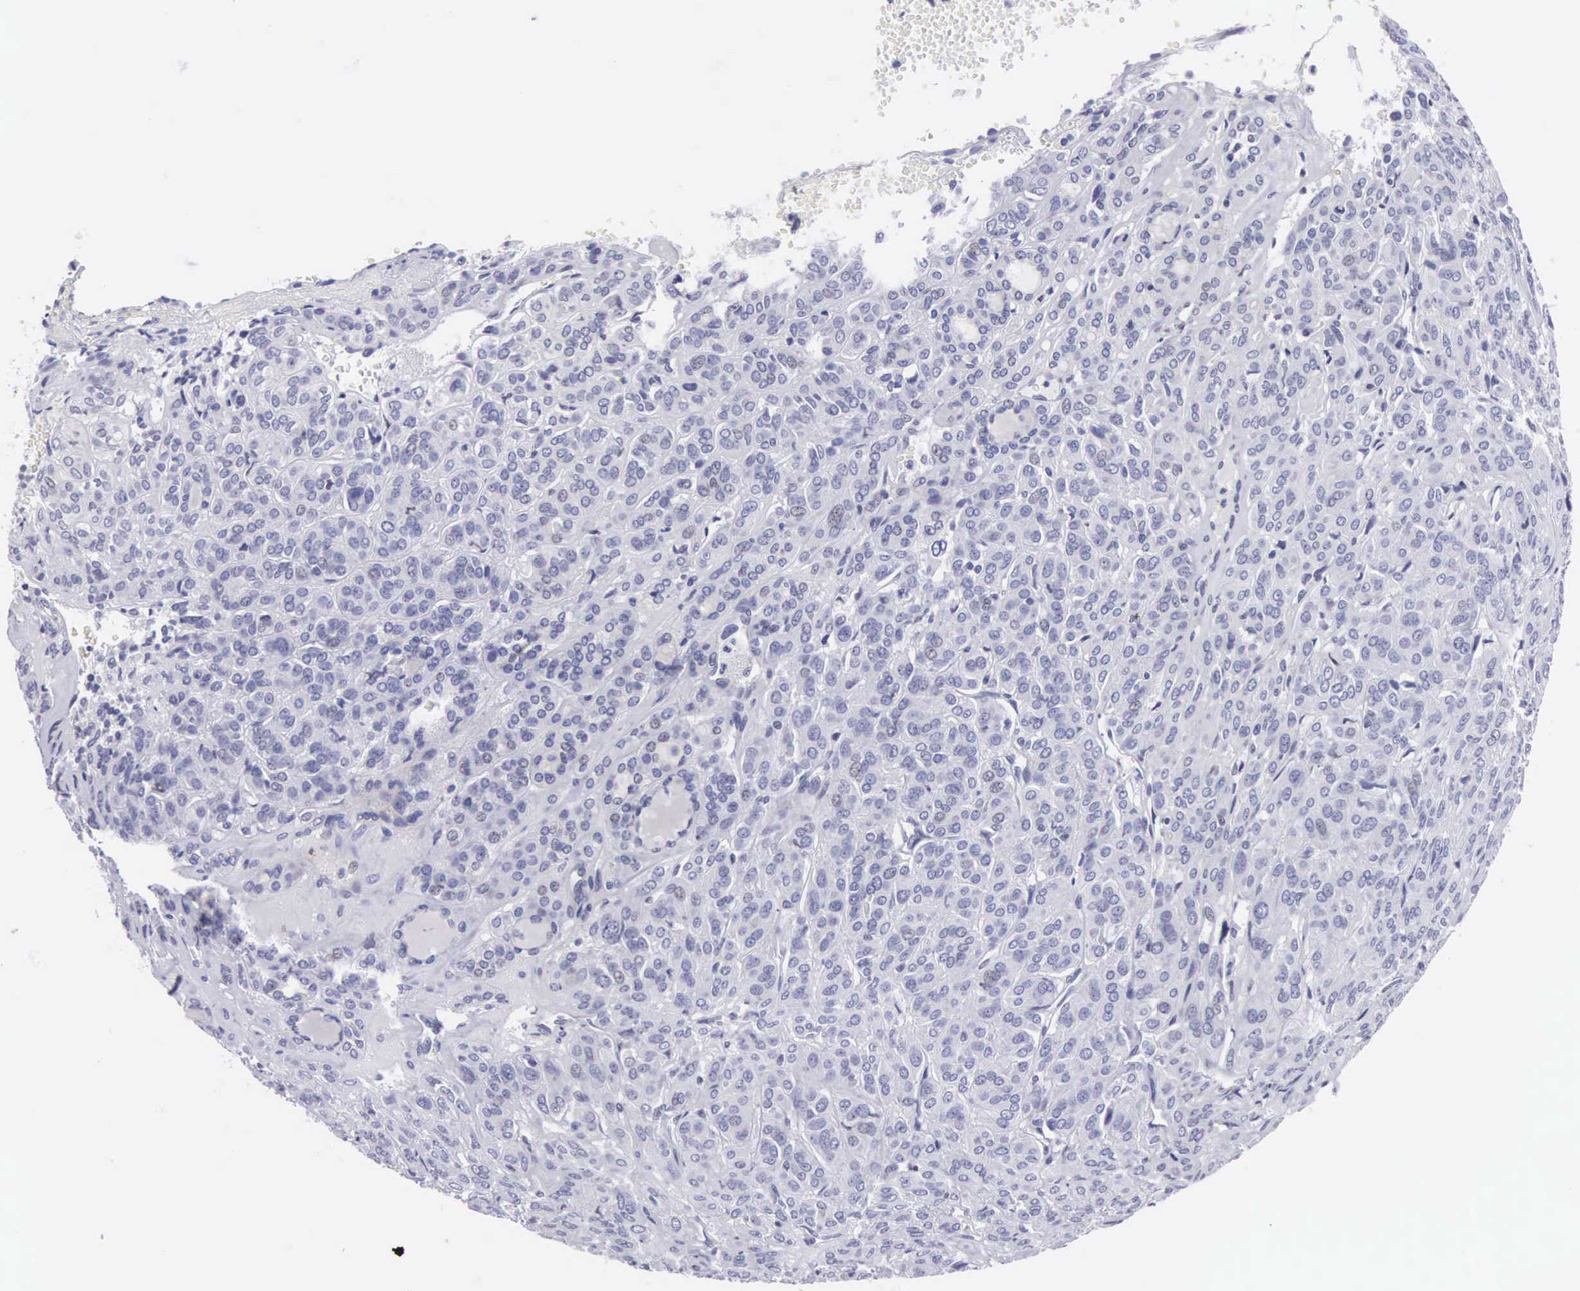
{"staining": {"intensity": "negative", "quantity": "none", "location": "none"}, "tissue": "thyroid cancer", "cell_type": "Tumor cells", "image_type": "cancer", "snomed": [{"axis": "morphology", "description": "Follicular adenoma carcinoma, NOS"}, {"axis": "topography", "description": "Thyroid gland"}], "caption": "This histopathology image is of thyroid cancer stained with IHC to label a protein in brown with the nuclei are counter-stained blue. There is no positivity in tumor cells.", "gene": "ETV6", "patient": {"sex": "female", "age": 71}}